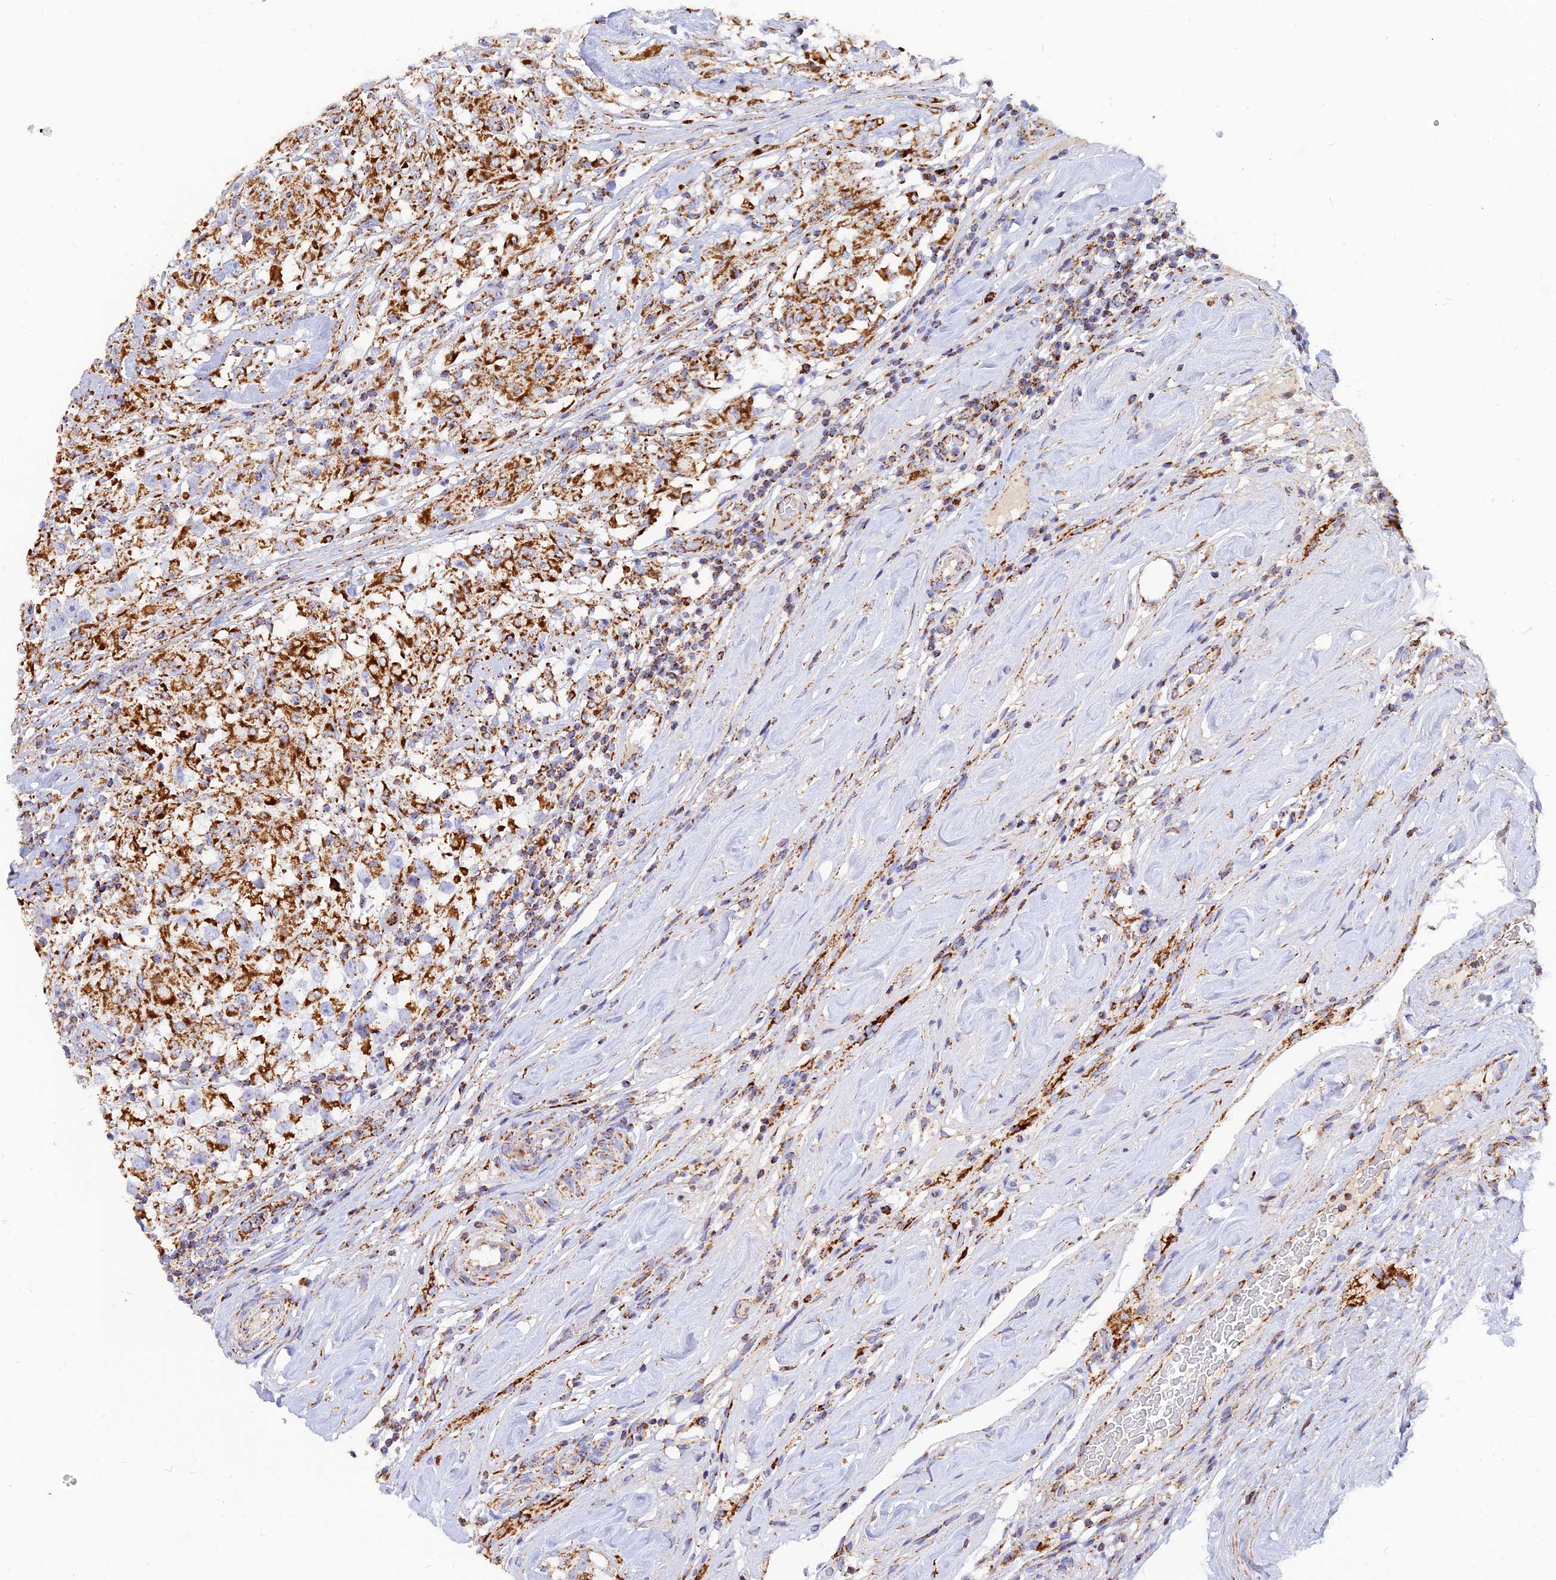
{"staining": {"intensity": "strong", "quantity": ">75%", "location": "cytoplasmic/membranous"}, "tissue": "testis cancer", "cell_type": "Tumor cells", "image_type": "cancer", "snomed": [{"axis": "morphology", "description": "Seminoma, NOS"}, {"axis": "topography", "description": "Testis"}], "caption": "Tumor cells demonstrate strong cytoplasmic/membranous expression in about >75% of cells in seminoma (testis). The staining was performed using DAB, with brown indicating positive protein expression. Nuclei are stained blue with hematoxylin.", "gene": "NDUFB6", "patient": {"sex": "male", "age": 46}}